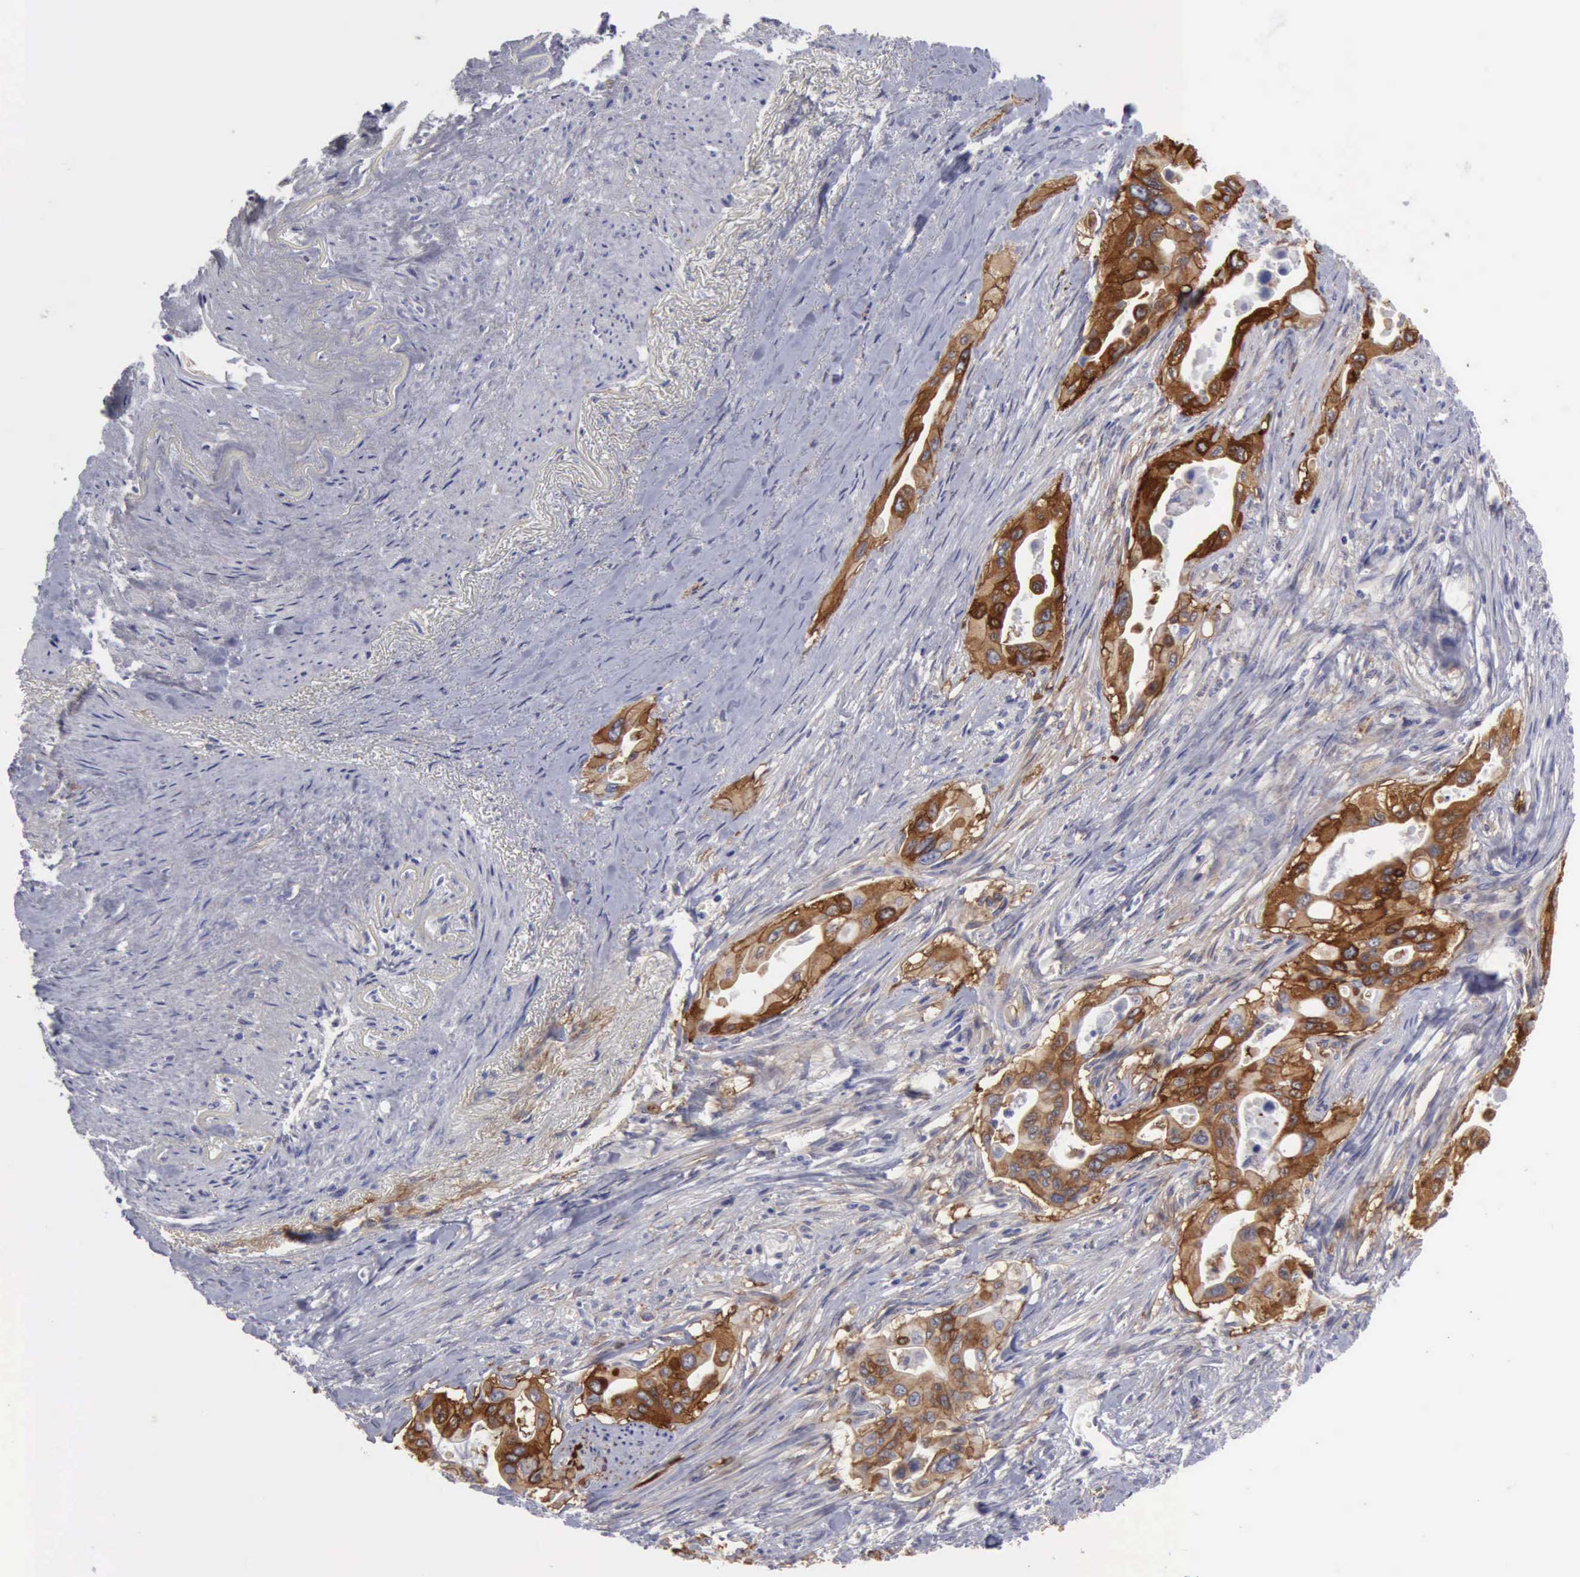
{"staining": {"intensity": "strong", "quantity": ">75%", "location": "cytoplasmic/membranous"}, "tissue": "pancreatic cancer", "cell_type": "Tumor cells", "image_type": "cancer", "snomed": [{"axis": "morphology", "description": "Adenocarcinoma, NOS"}, {"axis": "topography", "description": "Pancreas"}], "caption": "High-magnification brightfield microscopy of adenocarcinoma (pancreatic) stained with DAB (3,3'-diaminobenzidine) (brown) and counterstained with hematoxylin (blue). tumor cells exhibit strong cytoplasmic/membranous staining is appreciated in approximately>75% of cells.", "gene": "TFRC", "patient": {"sex": "male", "age": 77}}